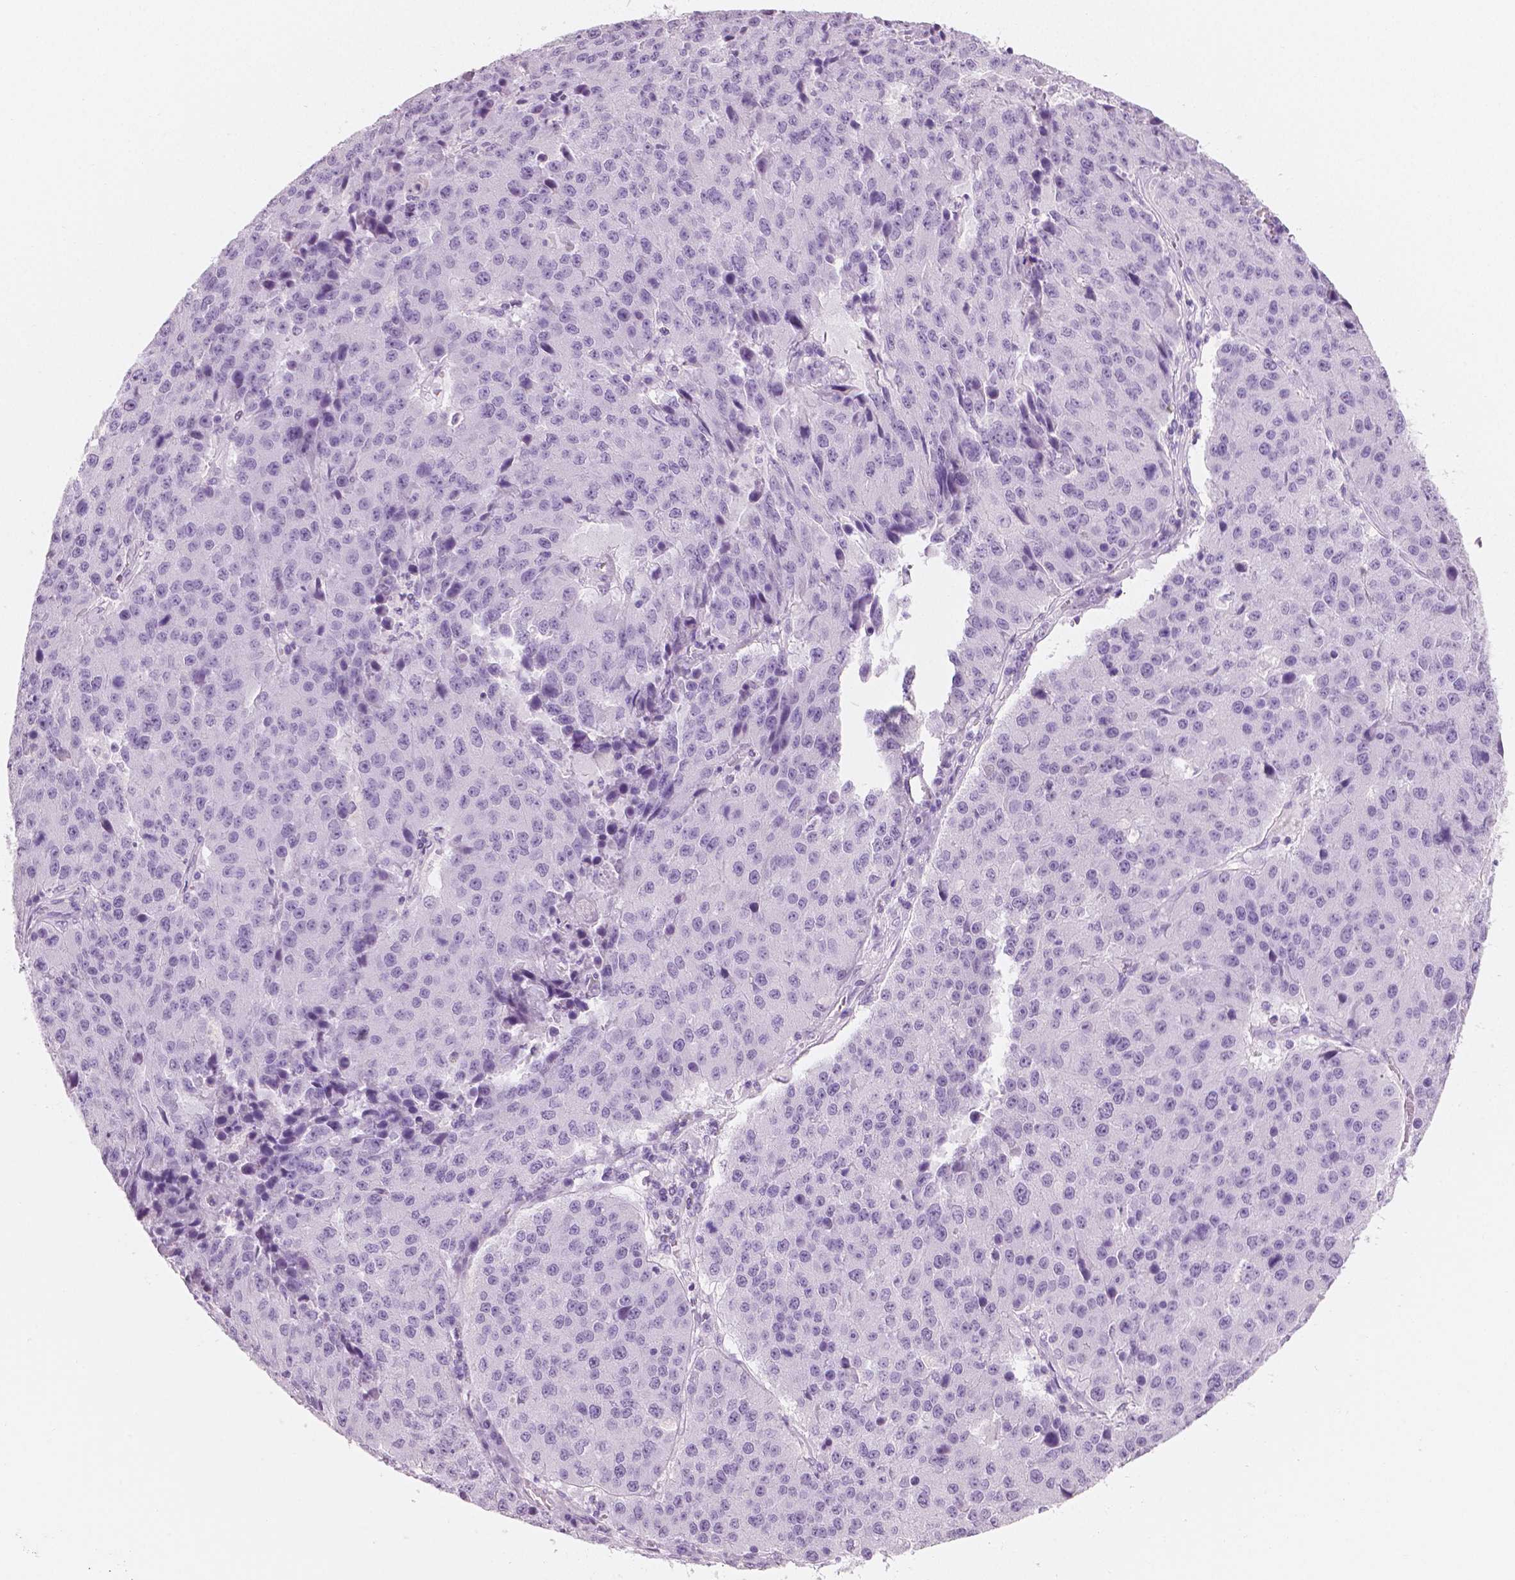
{"staining": {"intensity": "negative", "quantity": "none", "location": "none"}, "tissue": "stomach cancer", "cell_type": "Tumor cells", "image_type": "cancer", "snomed": [{"axis": "morphology", "description": "Adenocarcinoma, NOS"}, {"axis": "topography", "description": "Stomach"}], "caption": "The immunohistochemistry micrograph has no significant staining in tumor cells of adenocarcinoma (stomach) tissue.", "gene": "PLIN4", "patient": {"sex": "male", "age": 71}}